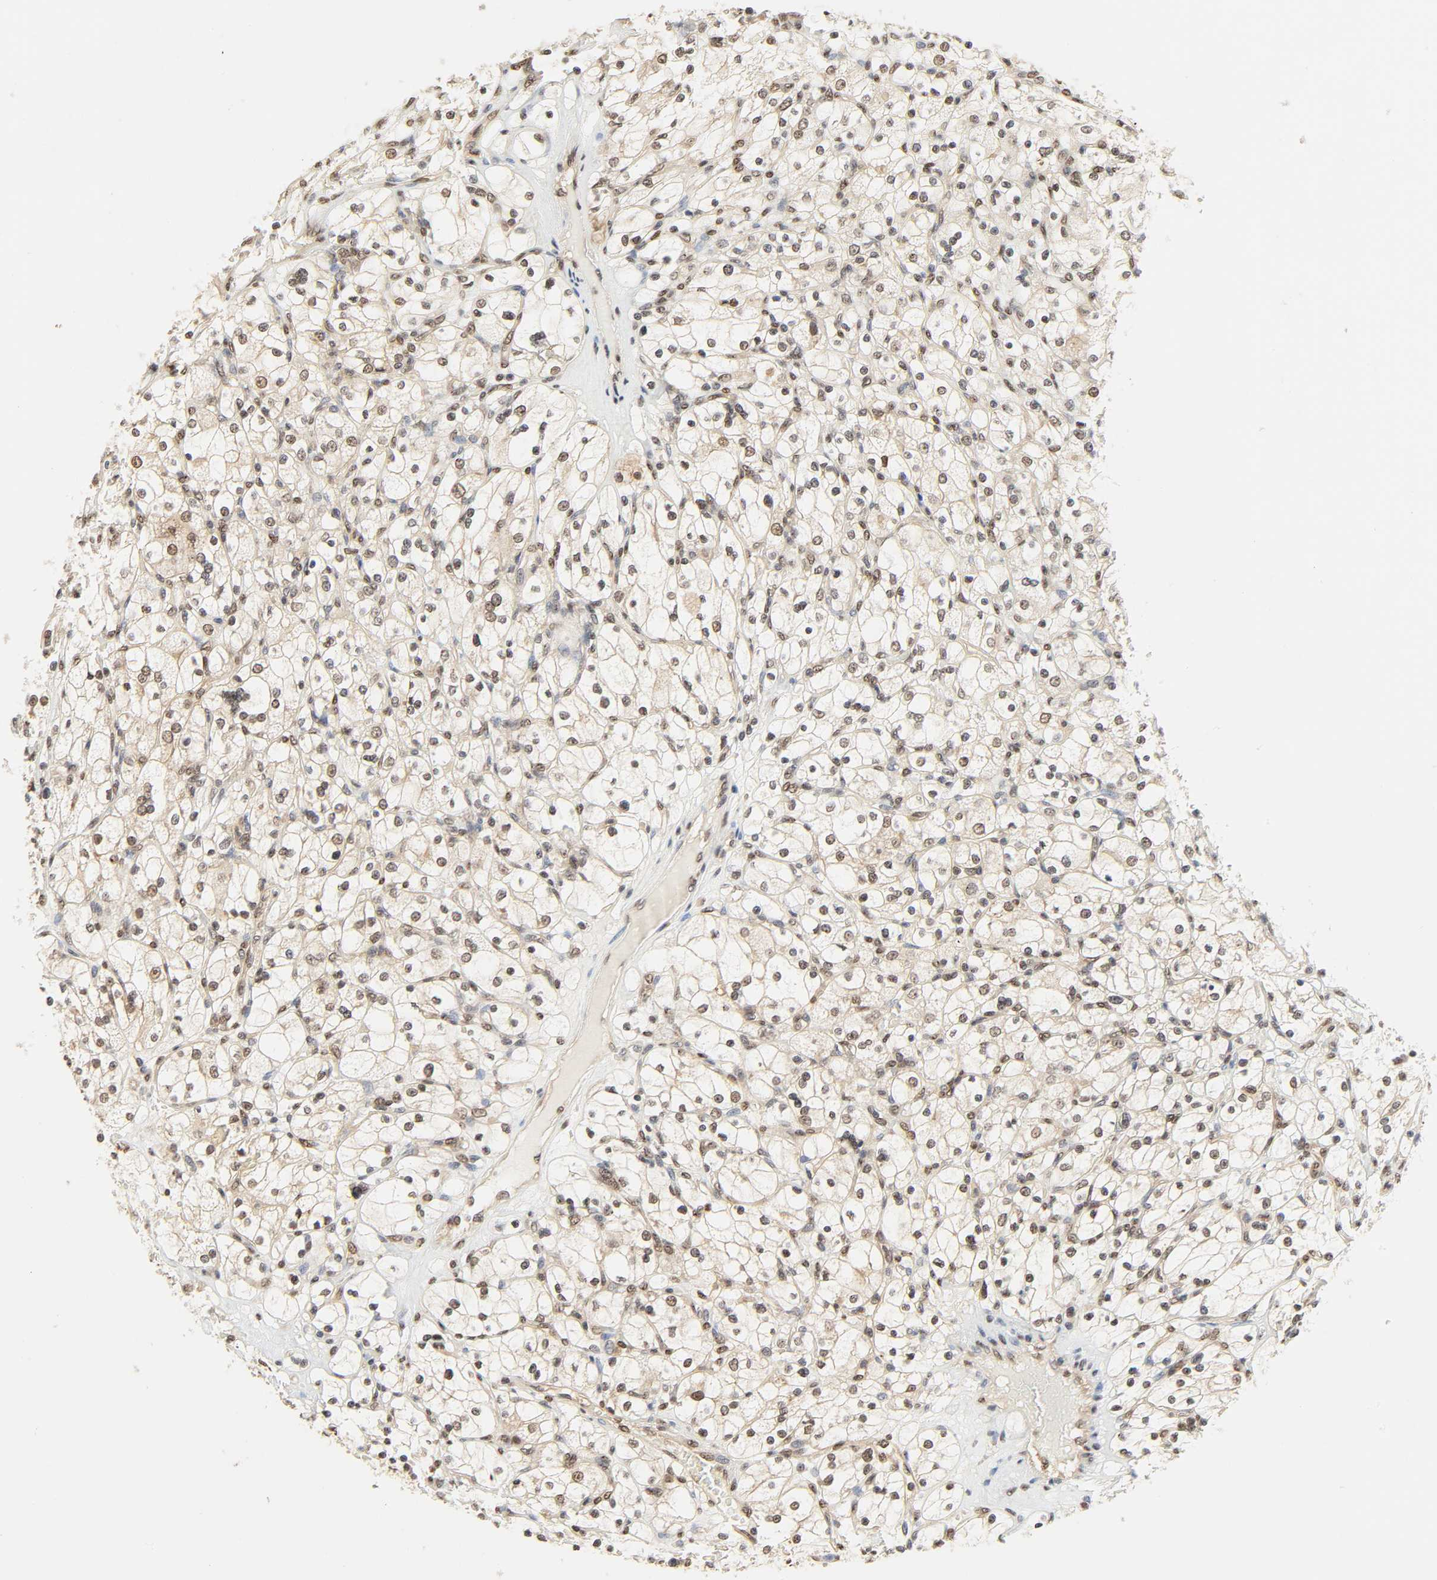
{"staining": {"intensity": "weak", "quantity": "25%-75%", "location": "nuclear"}, "tissue": "renal cancer", "cell_type": "Tumor cells", "image_type": "cancer", "snomed": [{"axis": "morphology", "description": "Adenocarcinoma, NOS"}, {"axis": "topography", "description": "Kidney"}], "caption": "This is a histology image of IHC staining of adenocarcinoma (renal), which shows weak expression in the nuclear of tumor cells.", "gene": "UBC", "patient": {"sex": "female", "age": 83}}